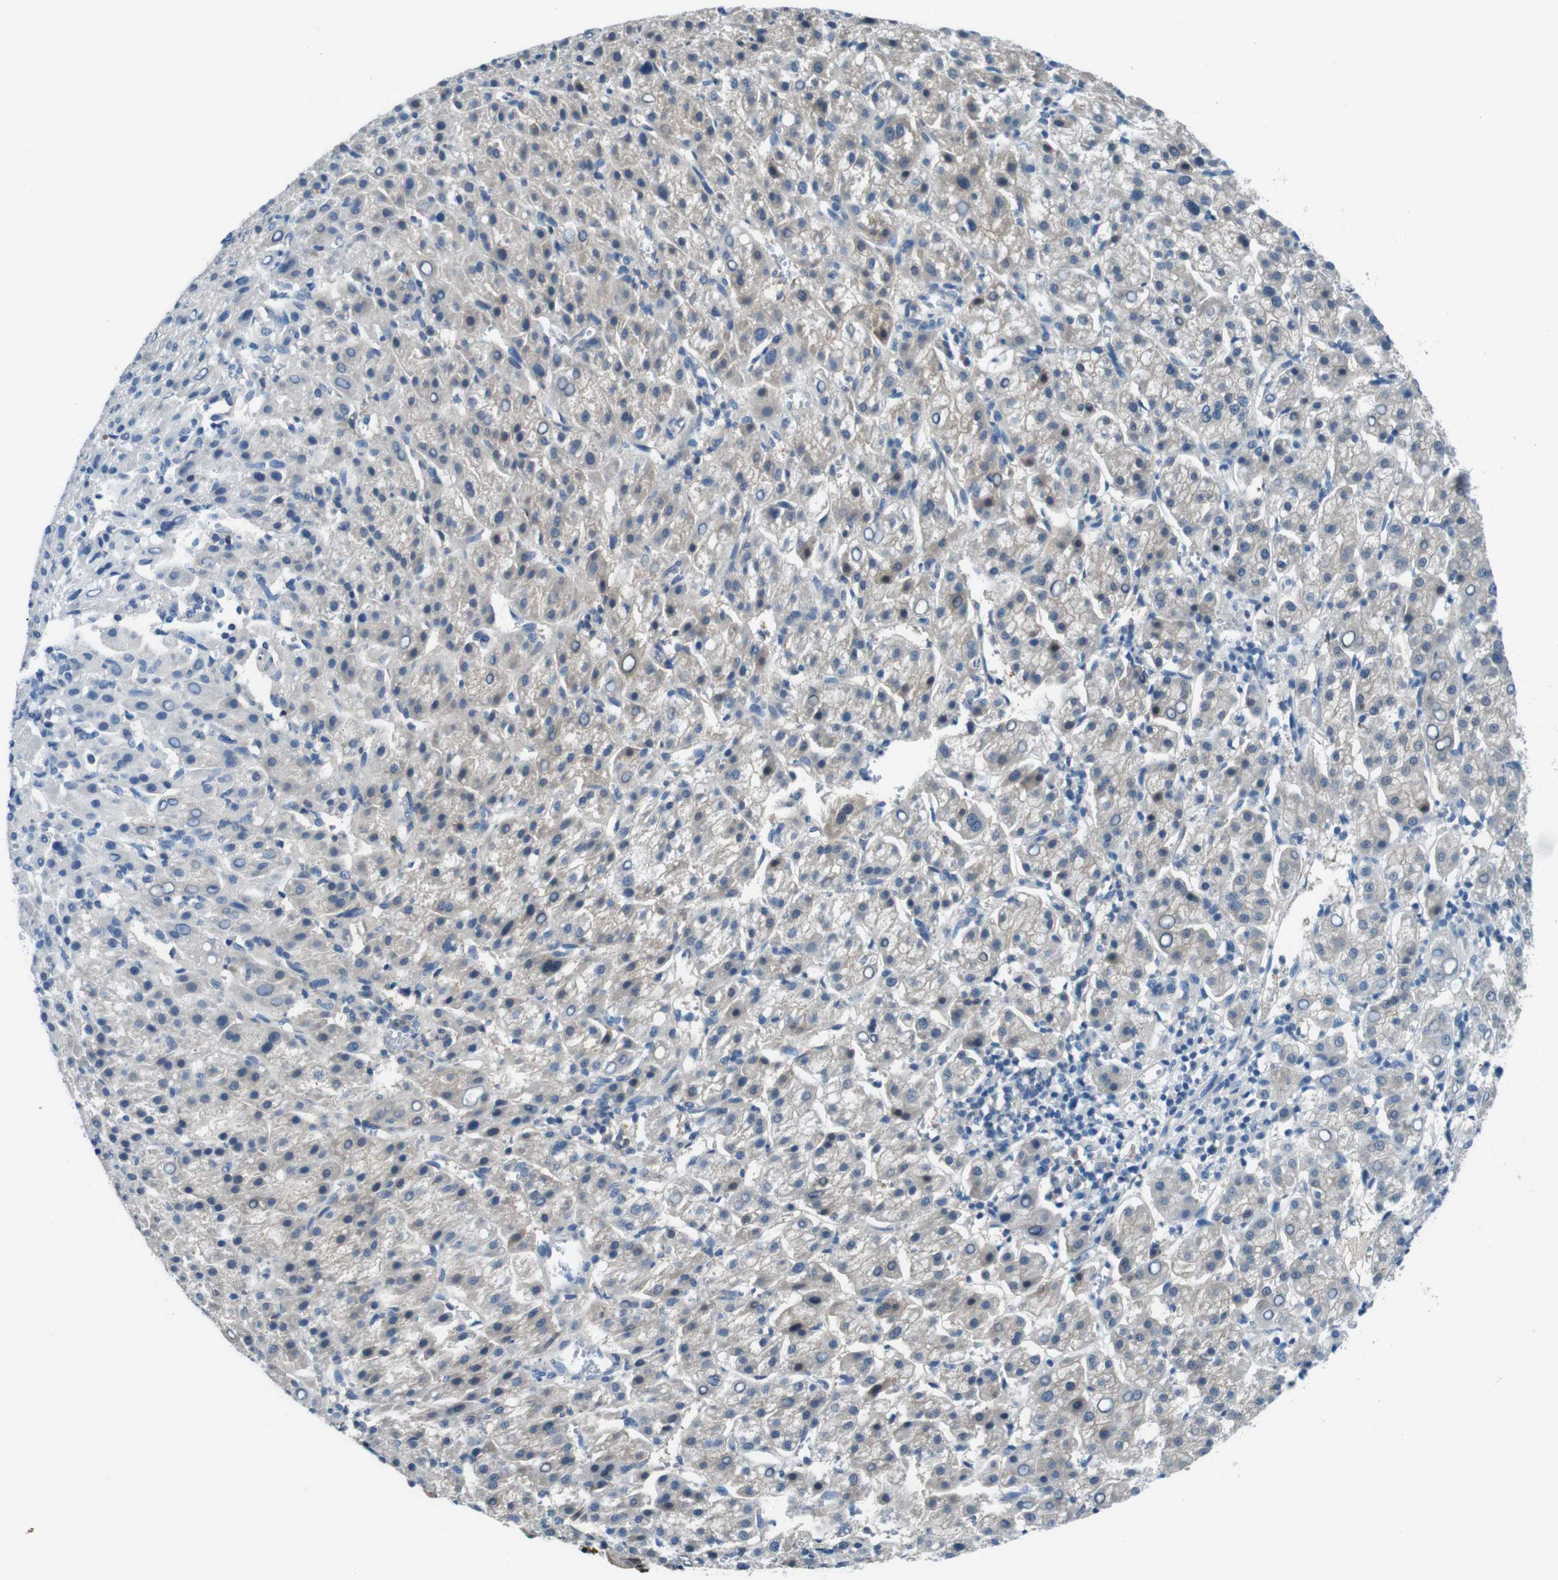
{"staining": {"intensity": "weak", "quantity": "<25%", "location": "cytoplasmic/membranous"}, "tissue": "liver cancer", "cell_type": "Tumor cells", "image_type": "cancer", "snomed": [{"axis": "morphology", "description": "Carcinoma, Hepatocellular, NOS"}, {"axis": "topography", "description": "Liver"}], "caption": "This is an immunohistochemistry (IHC) micrograph of human liver hepatocellular carcinoma. There is no positivity in tumor cells.", "gene": "NANOS2", "patient": {"sex": "female", "age": 58}}